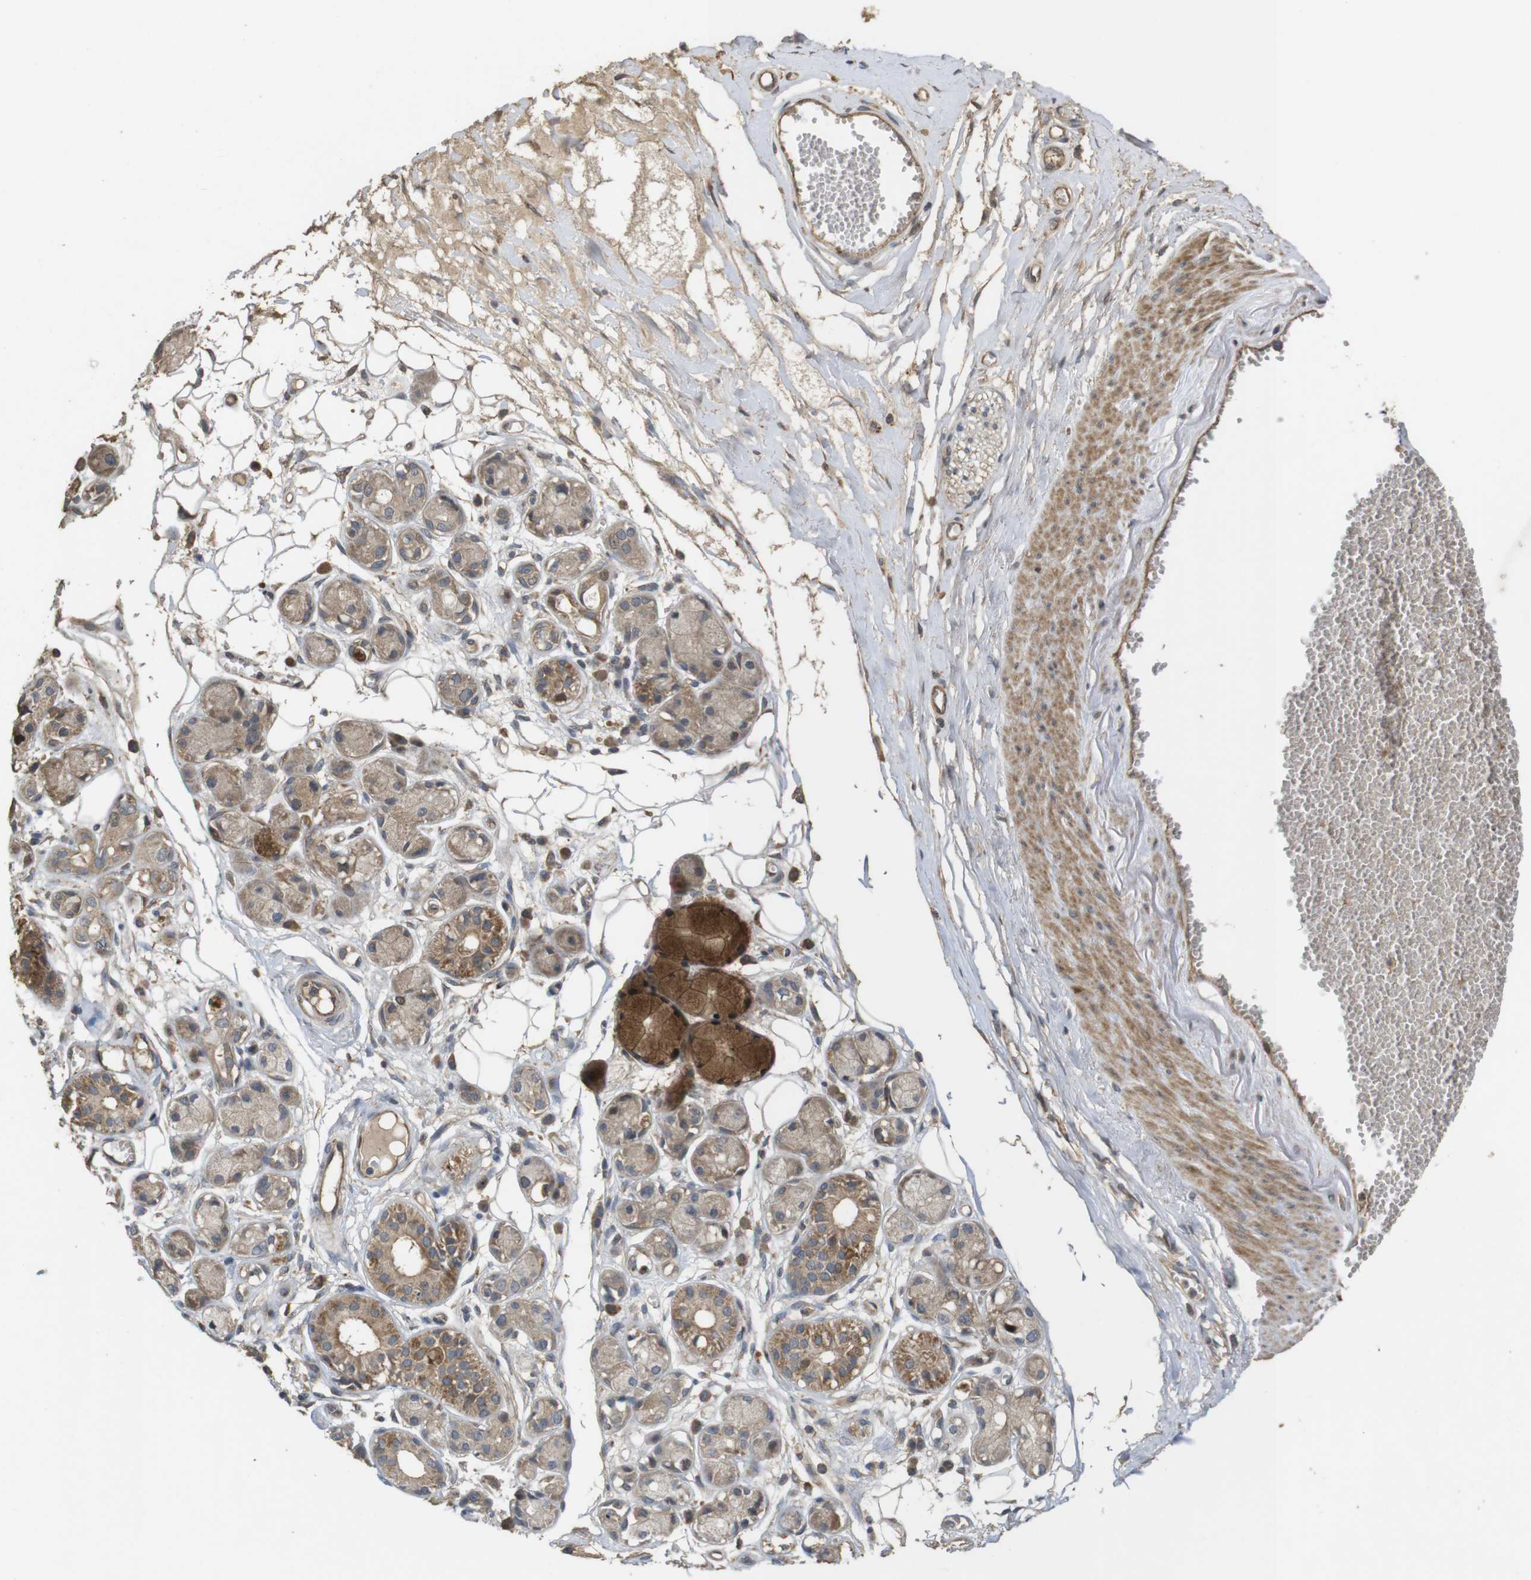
{"staining": {"intensity": "moderate", "quantity": ">75%", "location": "cytoplasmic/membranous"}, "tissue": "adipose tissue", "cell_type": "Adipocytes", "image_type": "normal", "snomed": [{"axis": "morphology", "description": "Normal tissue, NOS"}, {"axis": "morphology", "description": "Inflammation, NOS"}, {"axis": "topography", "description": "Salivary gland"}, {"axis": "topography", "description": "Peripheral nerve tissue"}], "caption": "Approximately >75% of adipocytes in normal adipose tissue exhibit moderate cytoplasmic/membranous protein positivity as visualized by brown immunohistochemical staining.", "gene": "PCDHB10", "patient": {"sex": "female", "age": 75}}